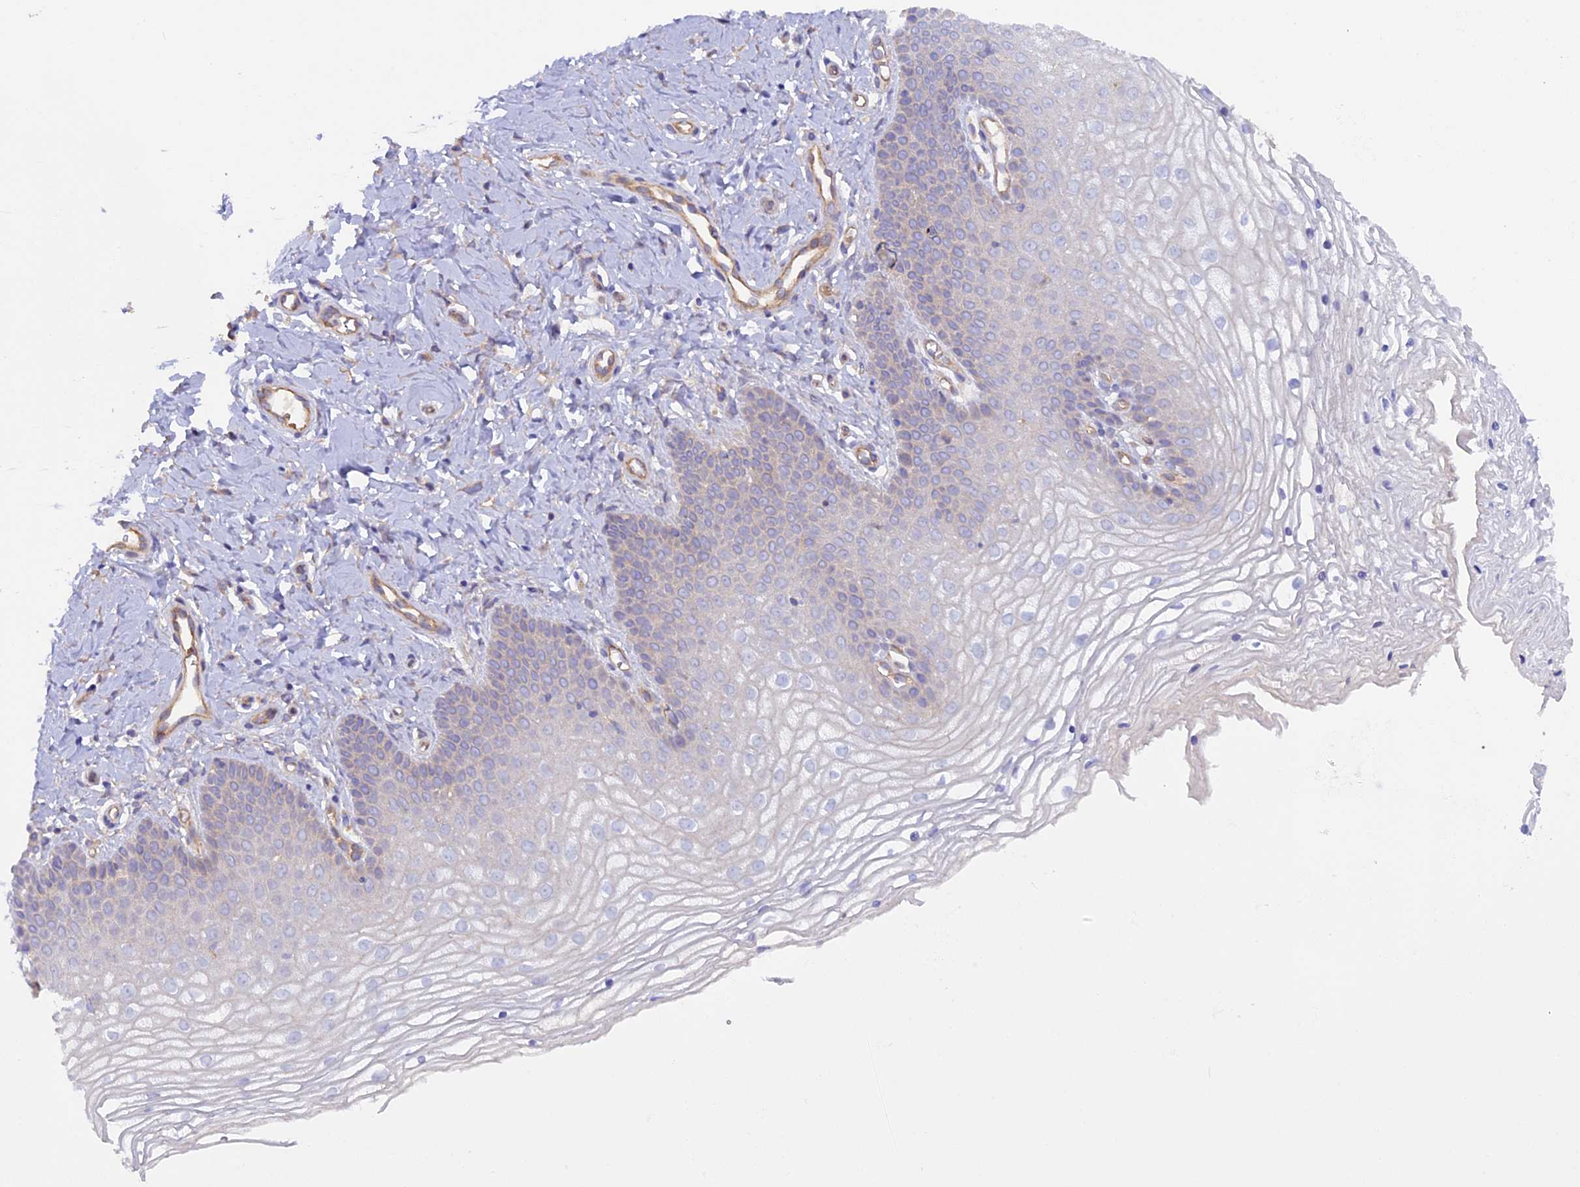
{"staining": {"intensity": "weak", "quantity": "<25%", "location": "cytoplasmic/membranous"}, "tissue": "vagina", "cell_type": "Squamous epithelial cells", "image_type": "normal", "snomed": [{"axis": "morphology", "description": "Normal tissue, NOS"}, {"axis": "topography", "description": "Vagina"}], "caption": "Protein analysis of normal vagina displays no significant positivity in squamous epithelial cells.", "gene": "DUS3L", "patient": {"sex": "female", "age": 68}}